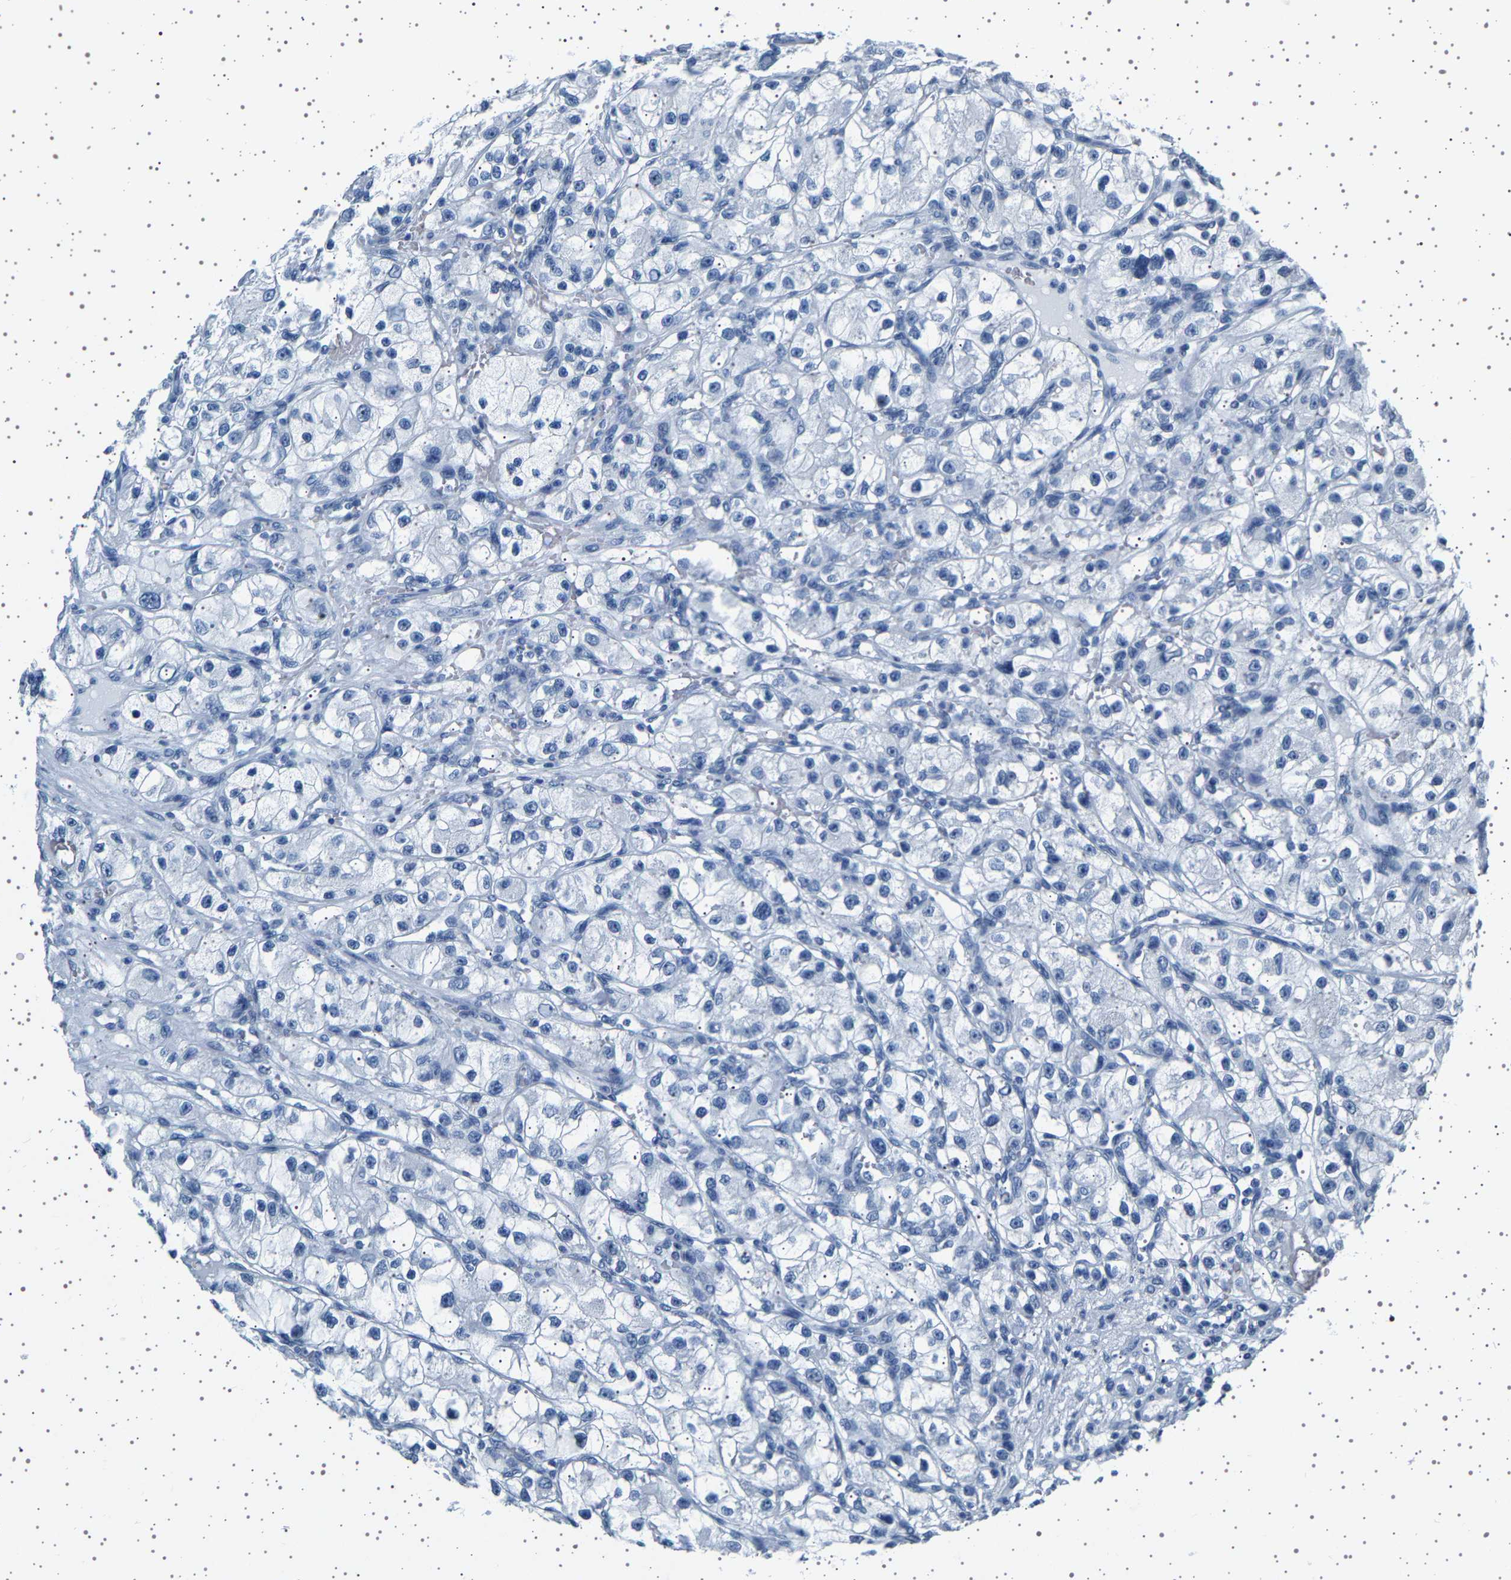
{"staining": {"intensity": "negative", "quantity": "none", "location": "none"}, "tissue": "renal cancer", "cell_type": "Tumor cells", "image_type": "cancer", "snomed": [{"axis": "morphology", "description": "Adenocarcinoma, NOS"}, {"axis": "topography", "description": "Kidney"}], "caption": "A micrograph of human renal adenocarcinoma is negative for staining in tumor cells.", "gene": "TFF3", "patient": {"sex": "female", "age": 57}}